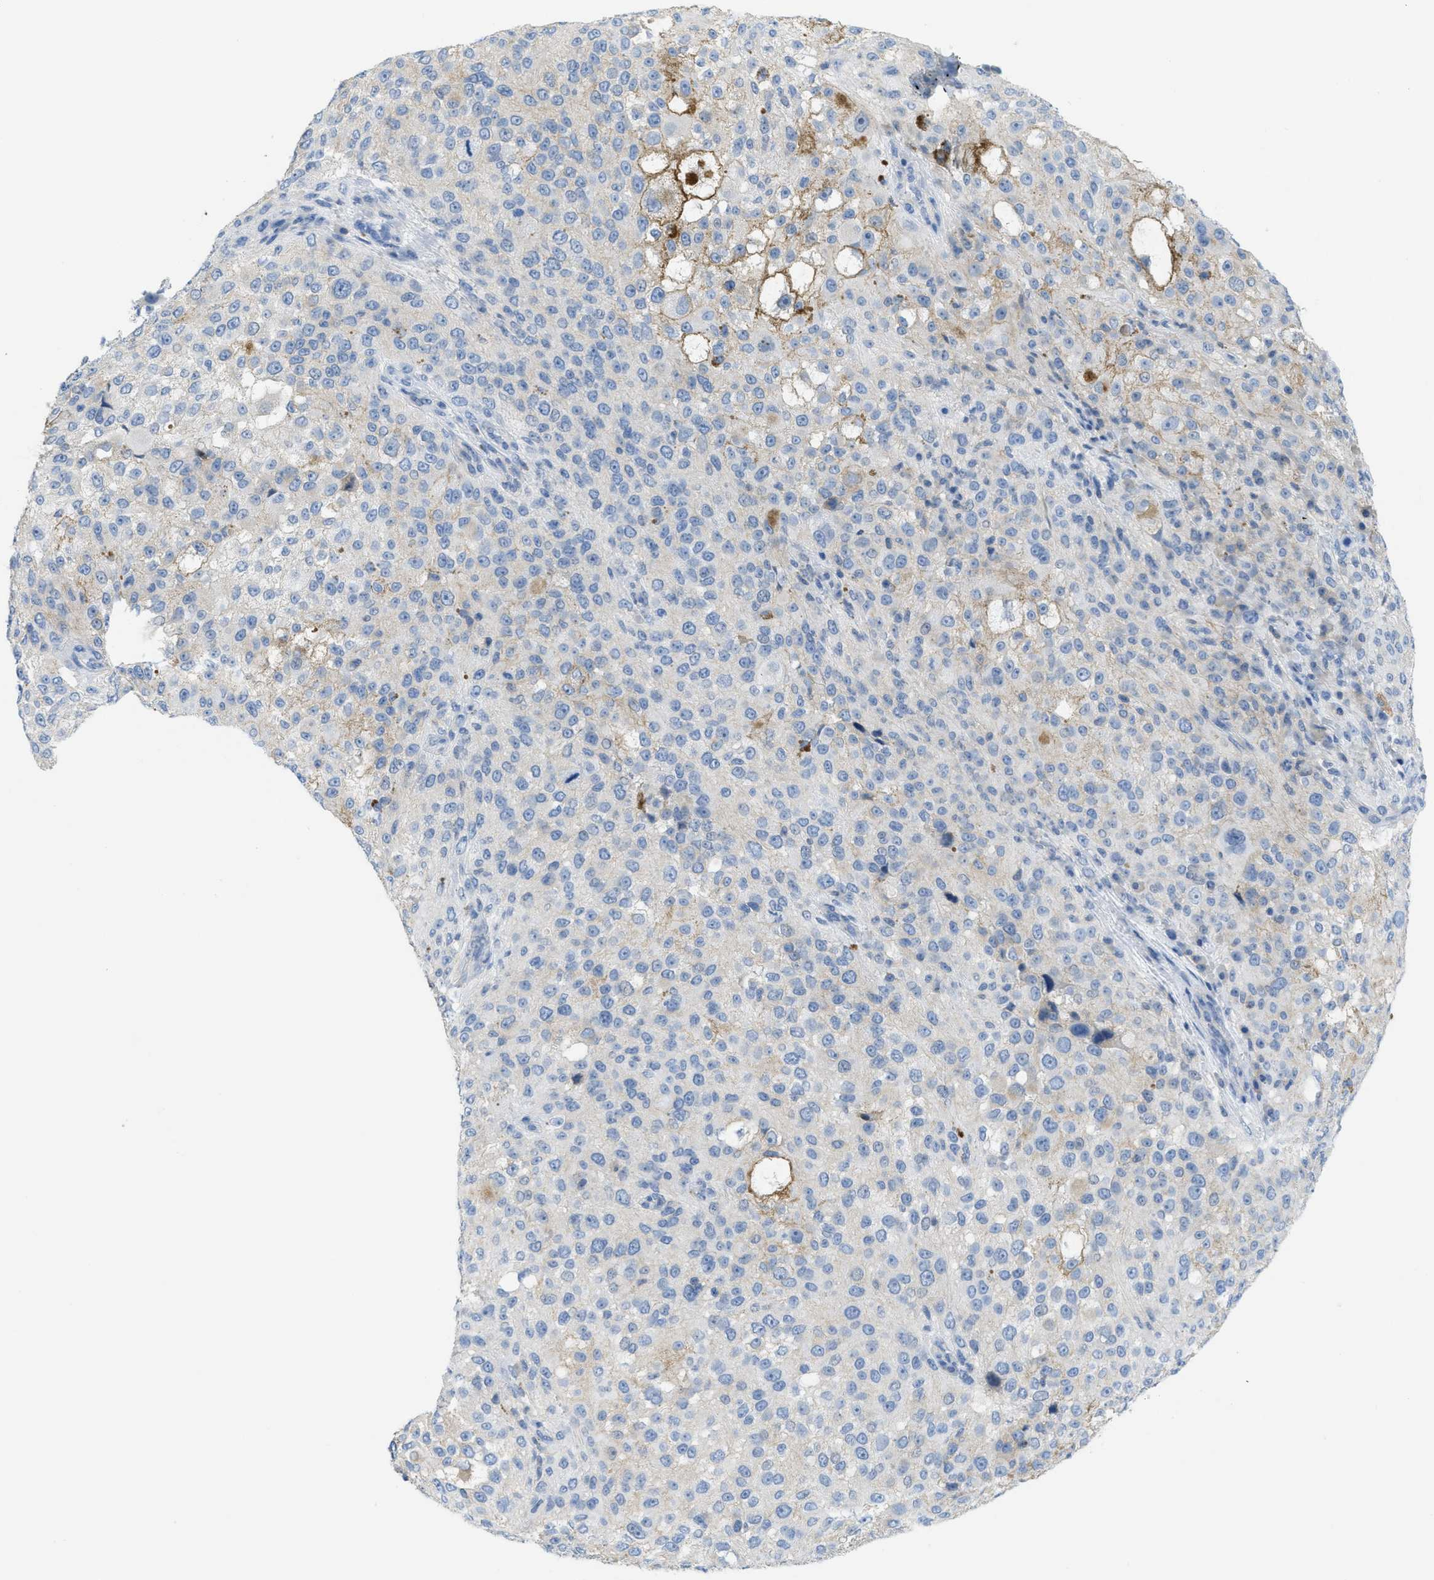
{"staining": {"intensity": "negative", "quantity": "none", "location": "none"}, "tissue": "melanoma", "cell_type": "Tumor cells", "image_type": "cancer", "snomed": [{"axis": "morphology", "description": "Necrosis, NOS"}, {"axis": "morphology", "description": "Malignant melanoma, NOS"}, {"axis": "topography", "description": "Skin"}], "caption": "IHC micrograph of neoplastic tissue: melanoma stained with DAB (3,3'-diaminobenzidine) shows no significant protein staining in tumor cells.", "gene": "CNNM4", "patient": {"sex": "female", "age": 87}}